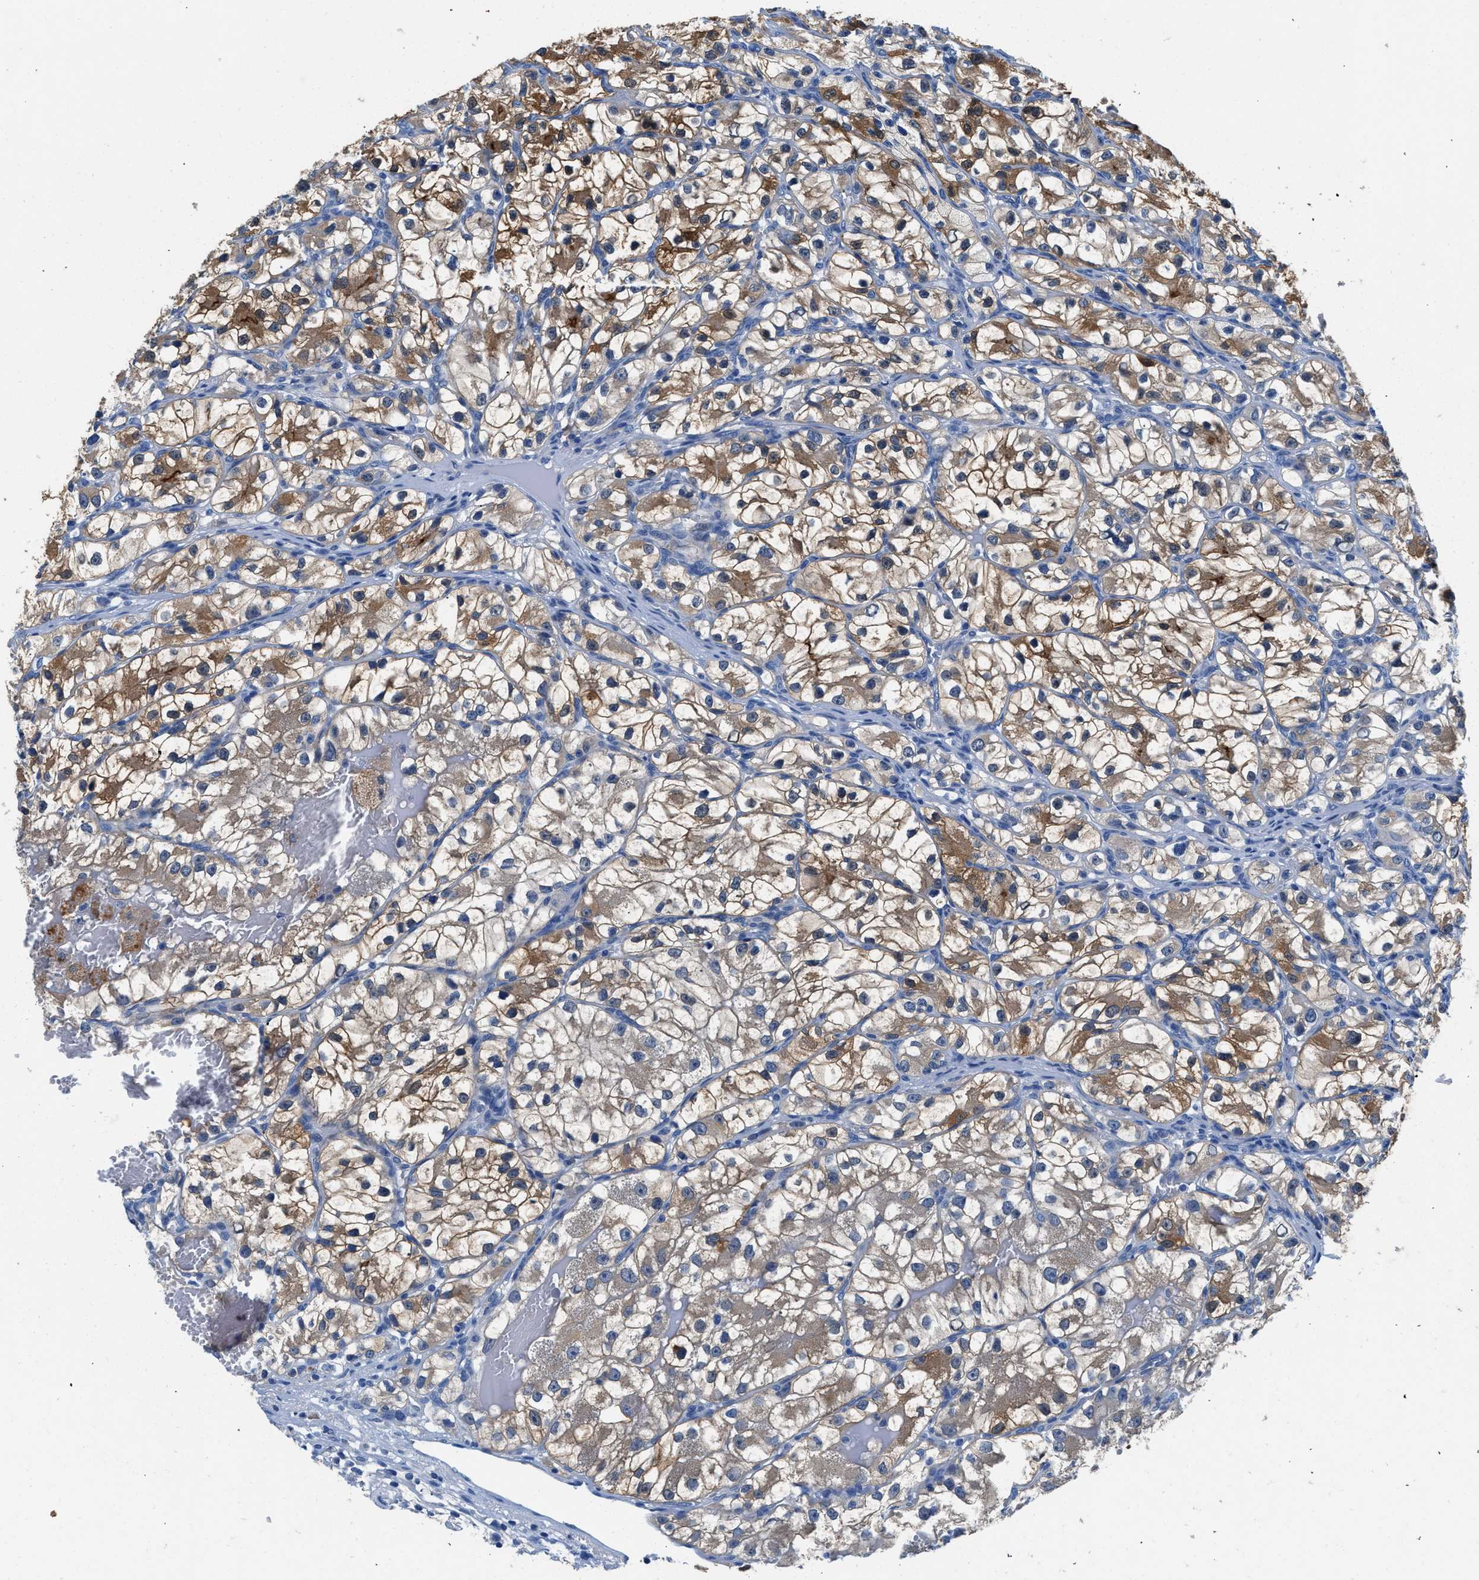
{"staining": {"intensity": "moderate", "quantity": ">75%", "location": "cytoplasmic/membranous"}, "tissue": "renal cancer", "cell_type": "Tumor cells", "image_type": "cancer", "snomed": [{"axis": "morphology", "description": "Adenocarcinoma, NOS"}, {"axis": "topography", "description": "Kidney"}], "caption": "Renal adenocarcinoma stained with a protein marker shows moderate staining in tumor cells.", "gene": "FADS6", "patient": {"sex": "female", "age": 57}}